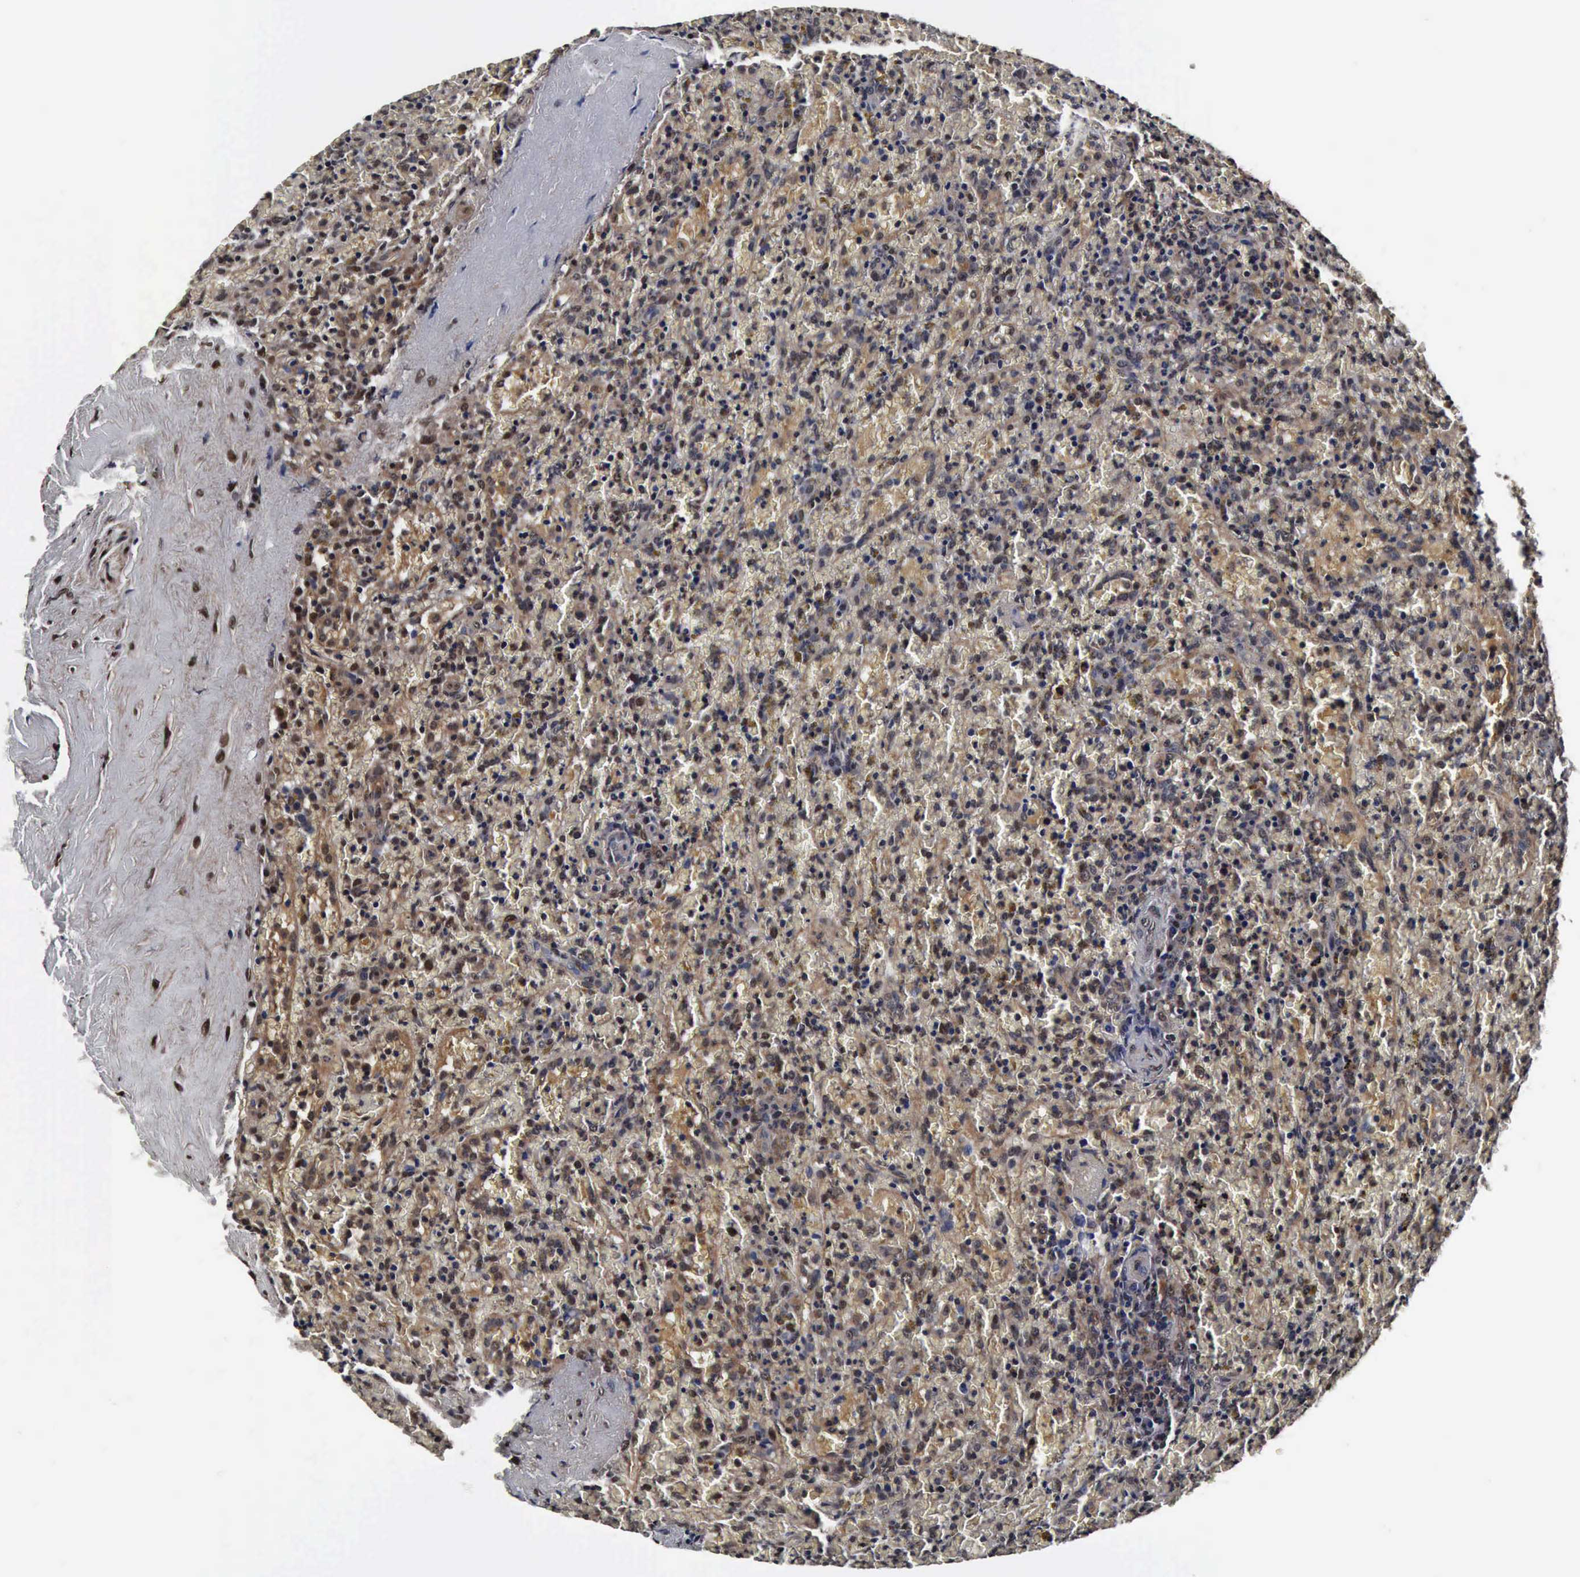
{"staining": {"intensity": "weak", "quantity": ">75%", "location": "cytoplasmic/membranous,nuclear"}, "tissue": "lymphoma", "cell_type": "Tumor cells", "image_type": "cancer", "snomed": [{"axis": "morphology", "description": "Malignant lymphoma, non-Hodgkin's type, High grade"}, {"axis": "topography", "description": "Spleen"}, {"axis": "topography", "description": "Lymph node"}], "caption": "About >75% of tumor cells in human high-grade malignant lymphoma, non-Hodgkin's type display weak cytoplasmic/membranous and nuclear protein staining as visualized by brown immunohistochemical staining.", "gene": "UBC", "patient": {"sex": "female", "age": 70}}